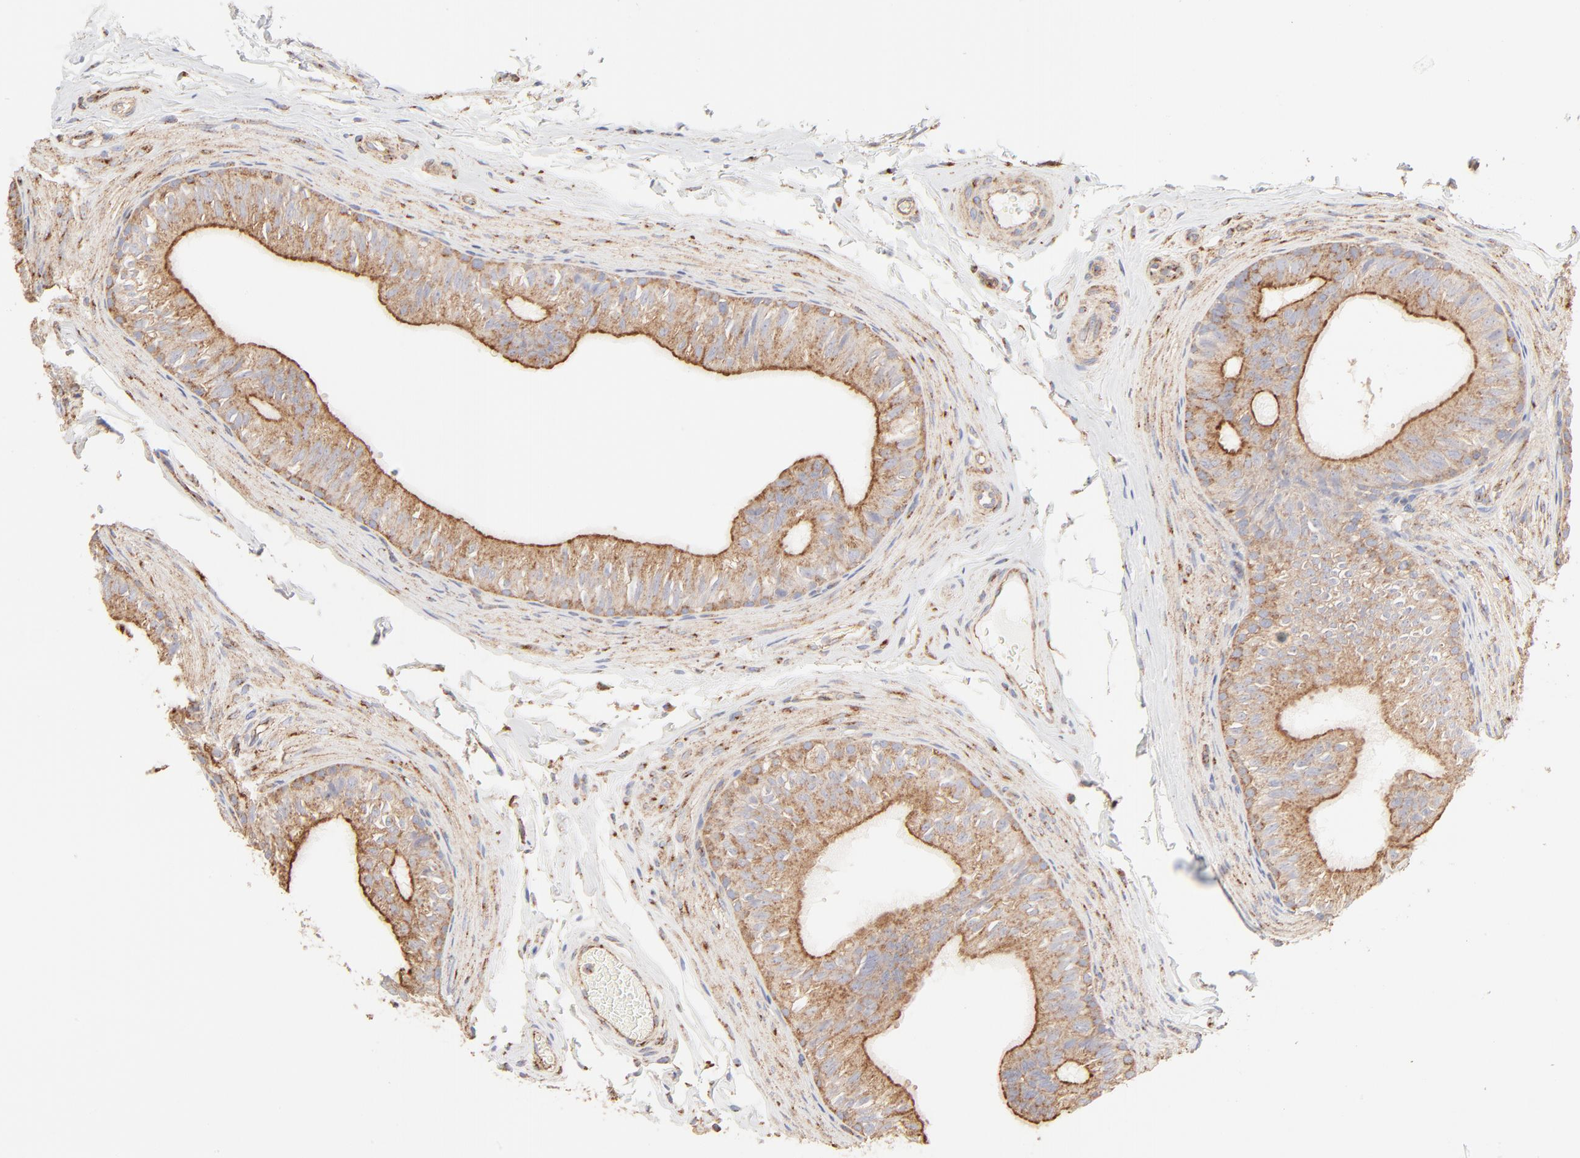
{"staining": {"intensity": "strong", "quantity": ">75%", "location": "cytoplasmic/membranous"}, "tissue": "epididymis", "cell_type": "Glandular cells", "image_type": "normal", "snomed": [{"axis": "morphology", "description": "Normal tissue, NOS"}, {"axis": "topography", "description": "Testis"}, {"axis": "topography", "description": "Epididymis"}], "caption": "High-power microscopy captured an immunohistochemistry (IHC) image of unremarkable epididymis, revealing strong cytoplasmic/membranous staining in about >75% of glandular cells.", "gene": "CLTB", "patient": {"sex": "male", "age": 36}}